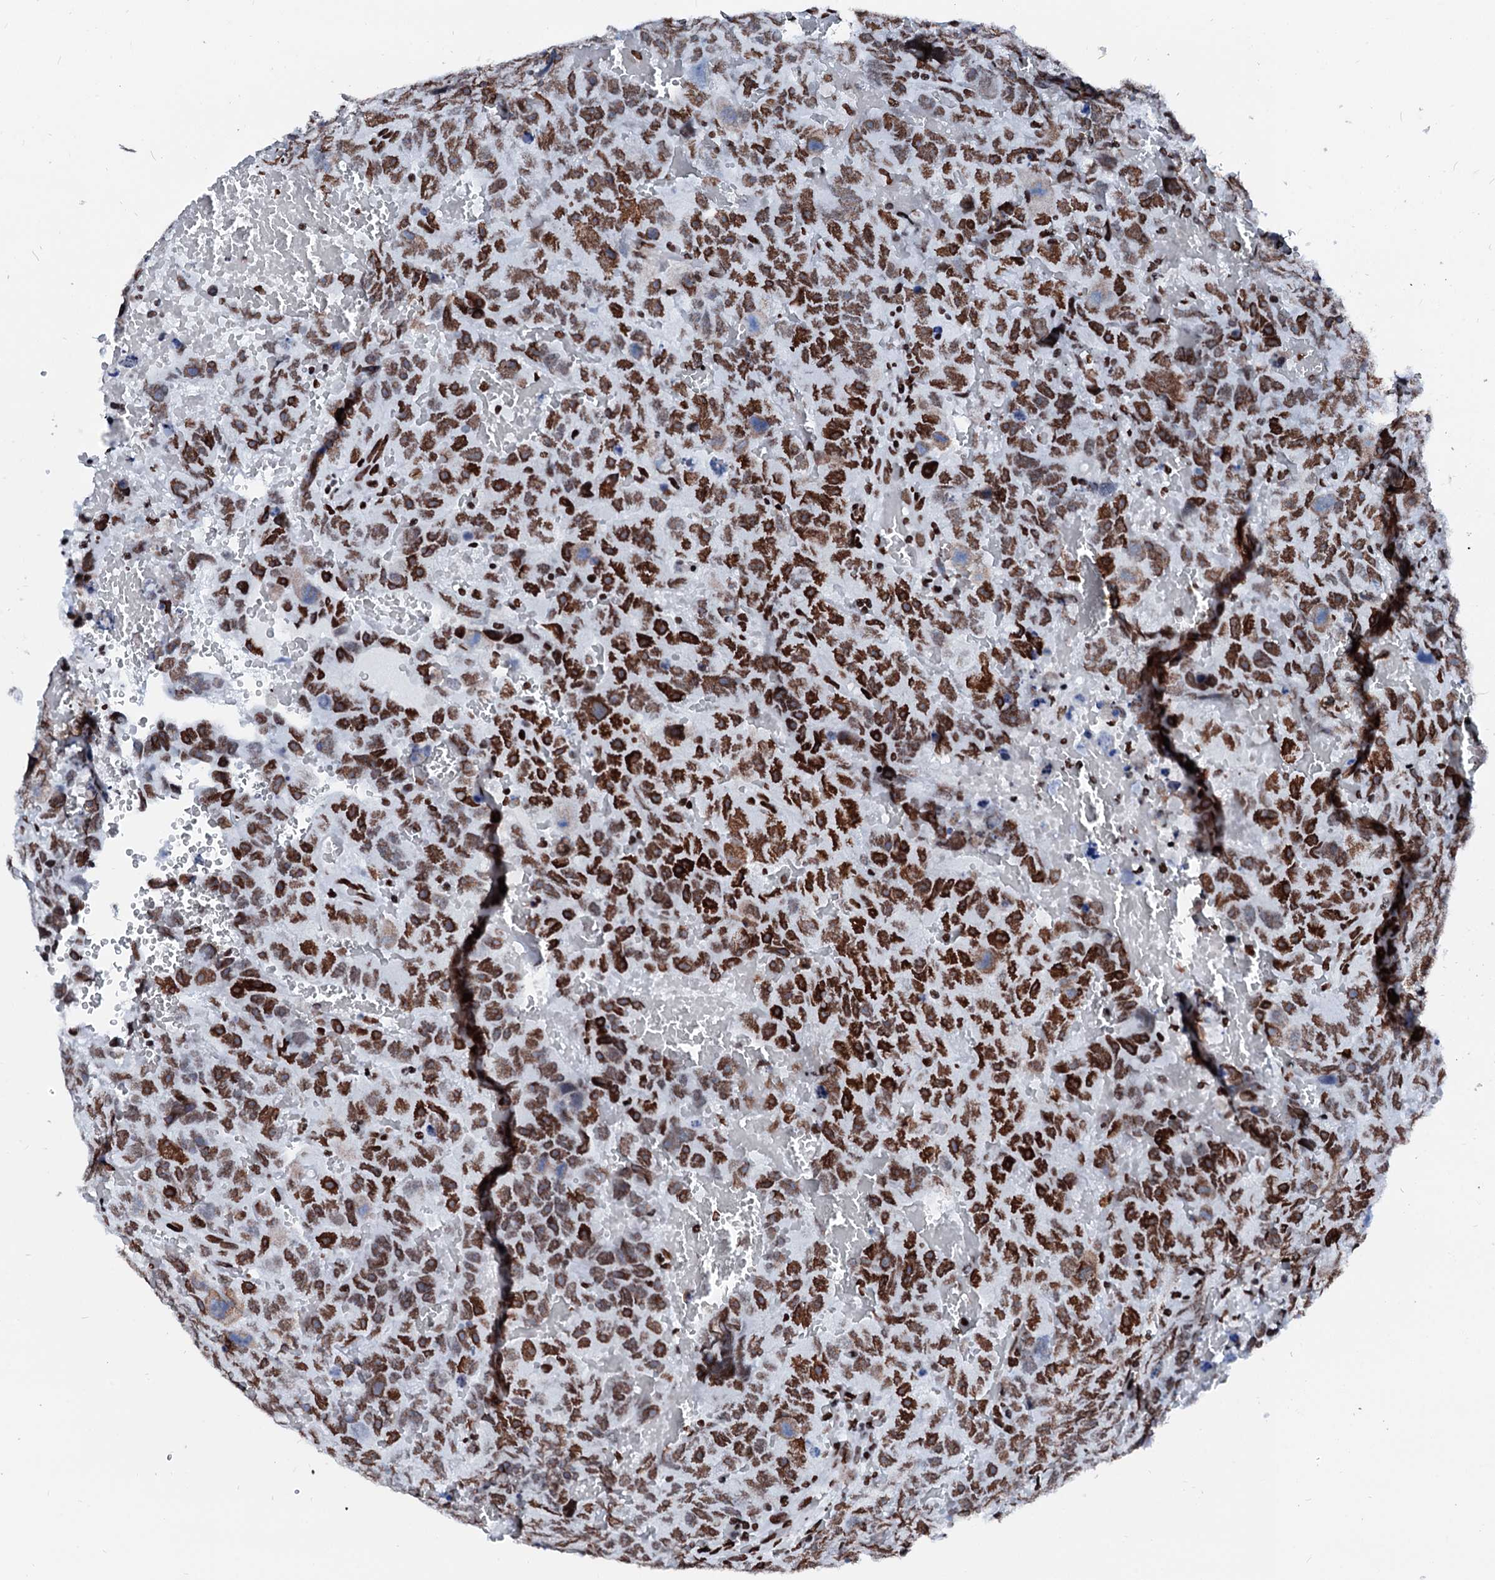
{"staining": {"intensity": "strong", "quantity": ">75%", "location": "cytoplasmic/membranous,nuclear"}, "tissue": "testis cancer", "cell_type": "Tumor cells", "image_type": "cancer", "snomed": [{"axis": "morphology", "description": "Carcinoma, Embryonal, NOS"}, {"axis": "topography", "description": "Testis"}], "caption": "Immunohistochemistry (IHC) micrograph of neoplastic tissue: human embryonal carcinoma (testis) stained using IHC exhibits high levels of strong protein expression localized specifically in the cytoplasmic/membranous and nuclear of tumor cells, appearing as a cytoplasmic/membranous and nuclear brown color.", "gene": "RALY", "patient": {"sex": "male", "age": 45}}